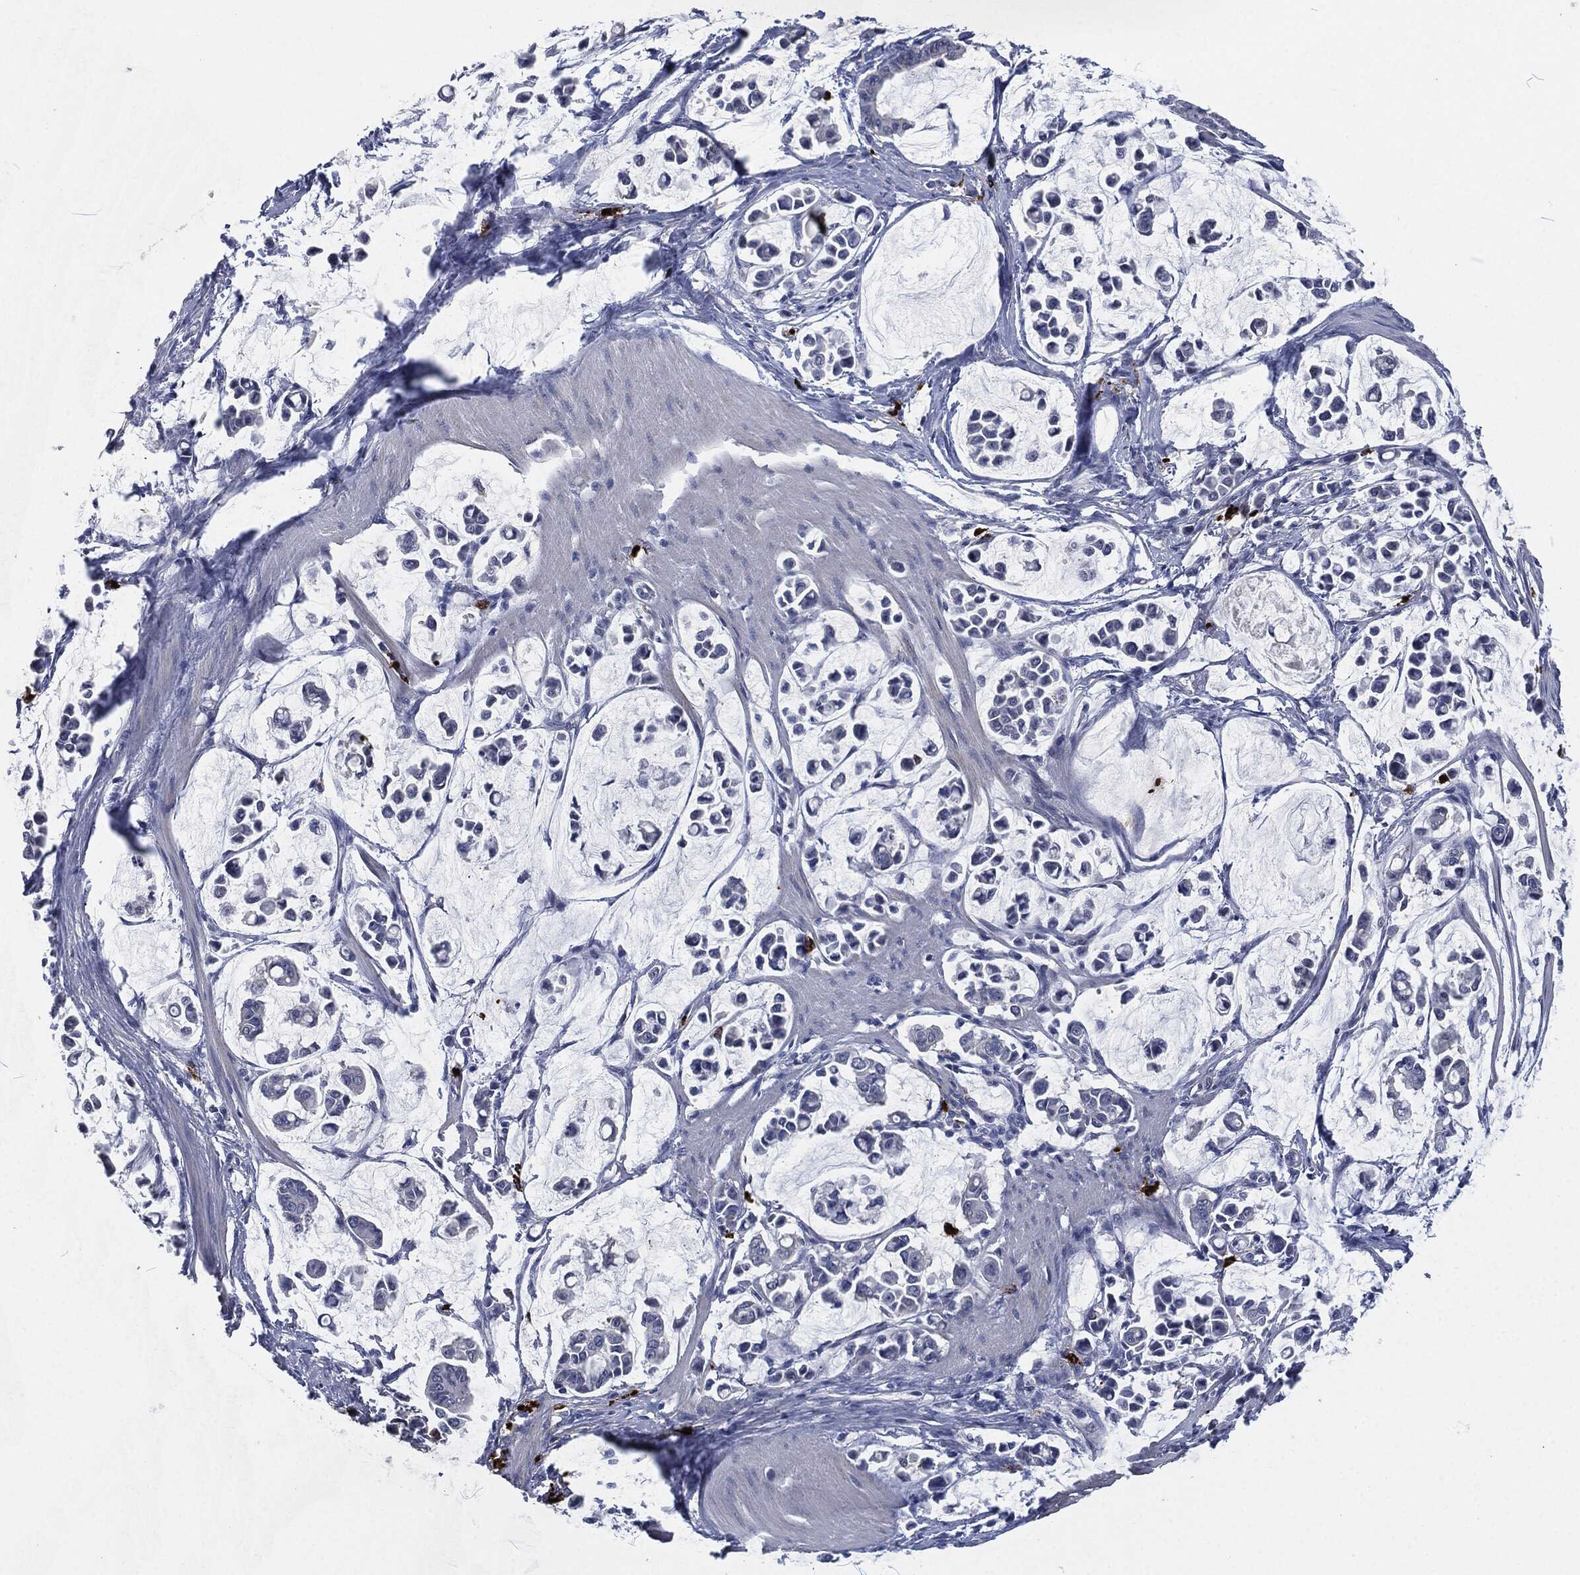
{"staining": {"intensity": "negative", "quantity": "none", "location": "none"}, "tissue": "stomach cancer", "cell_type": "Tumor cells", "image_type": "cancer", "snomed": [{"axis": "morphology", "description": "Adenocarcinoma, NOS"}, {"axis": "topography", "description": "Stomach"}], "caption": "Immunohistochemistry (IHC) of stomach cancer demonstrates no positivity in tumor cells.", "gene": "MPO", "patient": {"sex": "male", "age": 82}}